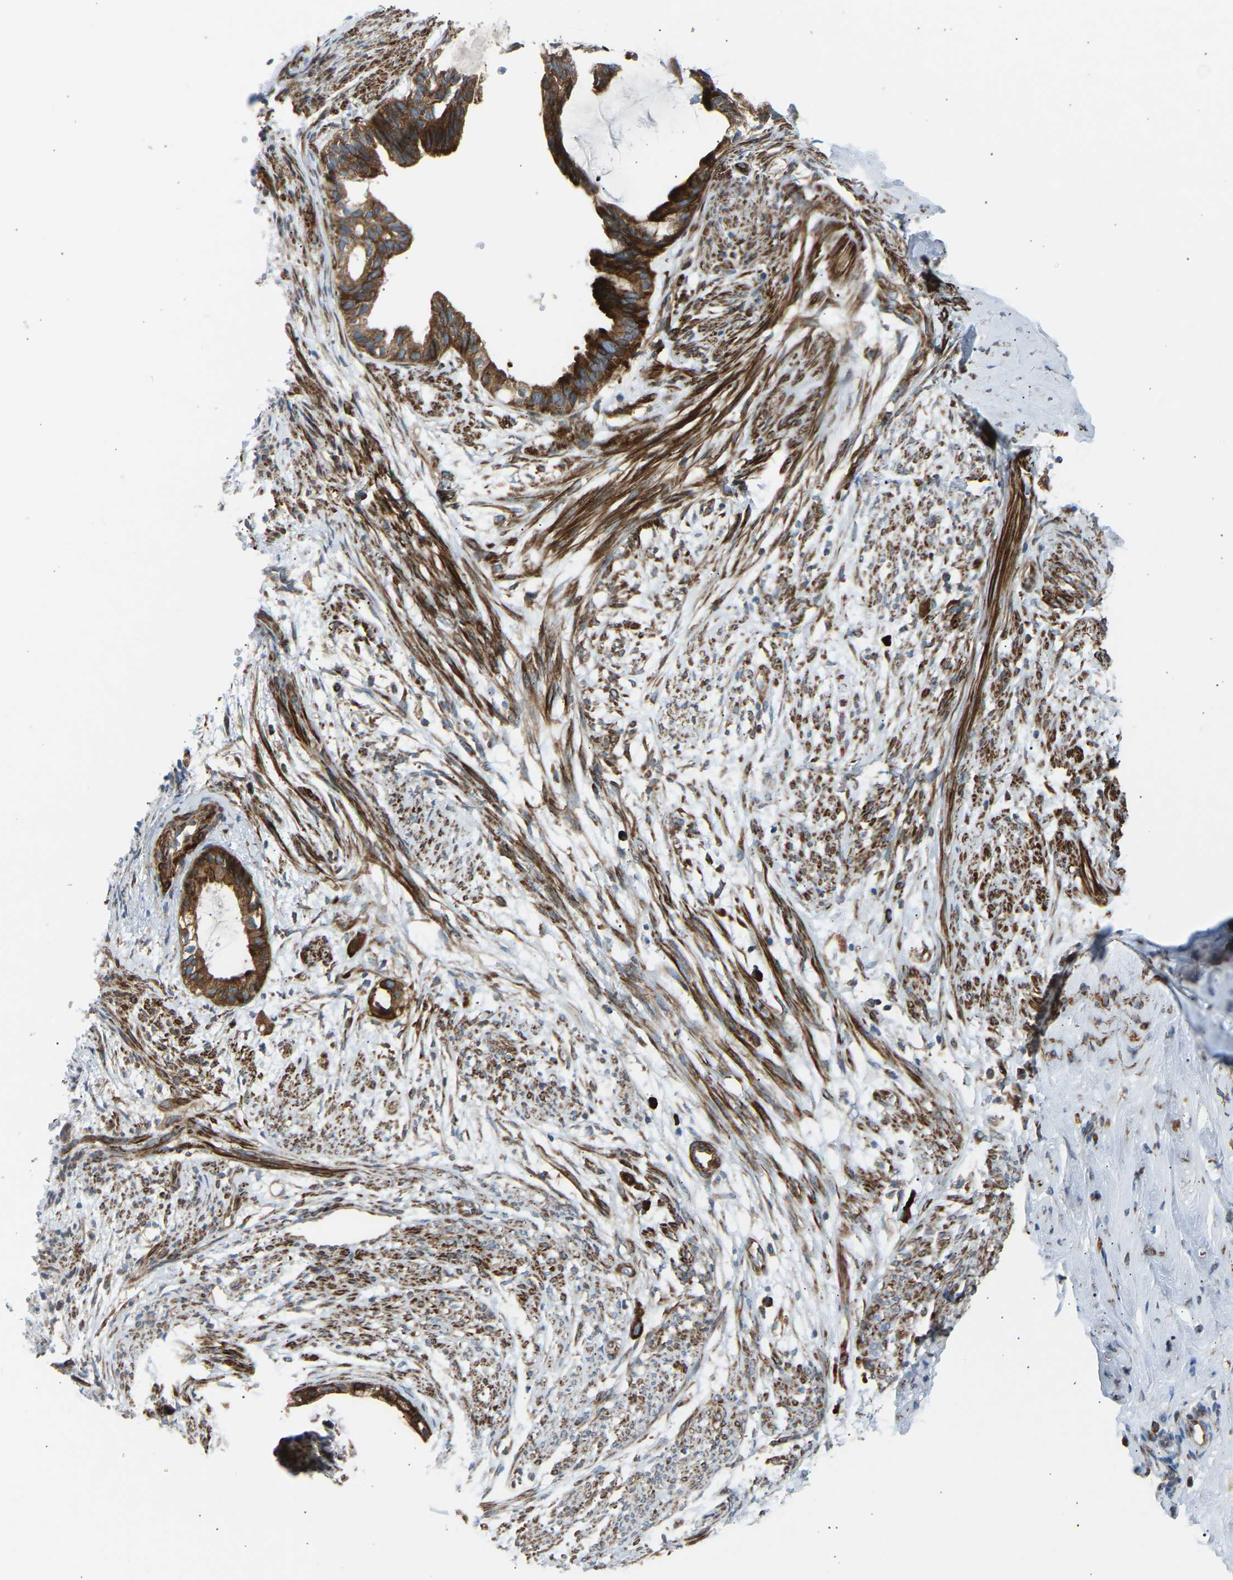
{"staining": {"intensity": "strong", "quantity": ">75%", "location": "cytoplasmic/membranous"}, "tissue": "cervical cancer", "cell_type": "Tumor cells", "image_type": "cancer", "snomed": [{"axis": "morphology", "description": "Normal tissue, NOS"}, {"axis": "morphology", "description": "Adenocarcinoma, NOS"}, {"axis": "topography", "description": "Cervix"}, {"axis": "topography", "description": "Endometrium"}], "caption": "Protein analysis of cervical cancer tissue exhibits strong cytoplasmic/membranous positivity in approximately >75% of tumor cells.", "gene": "VPS41", "patient": {"sex": "female", "age": 86}}